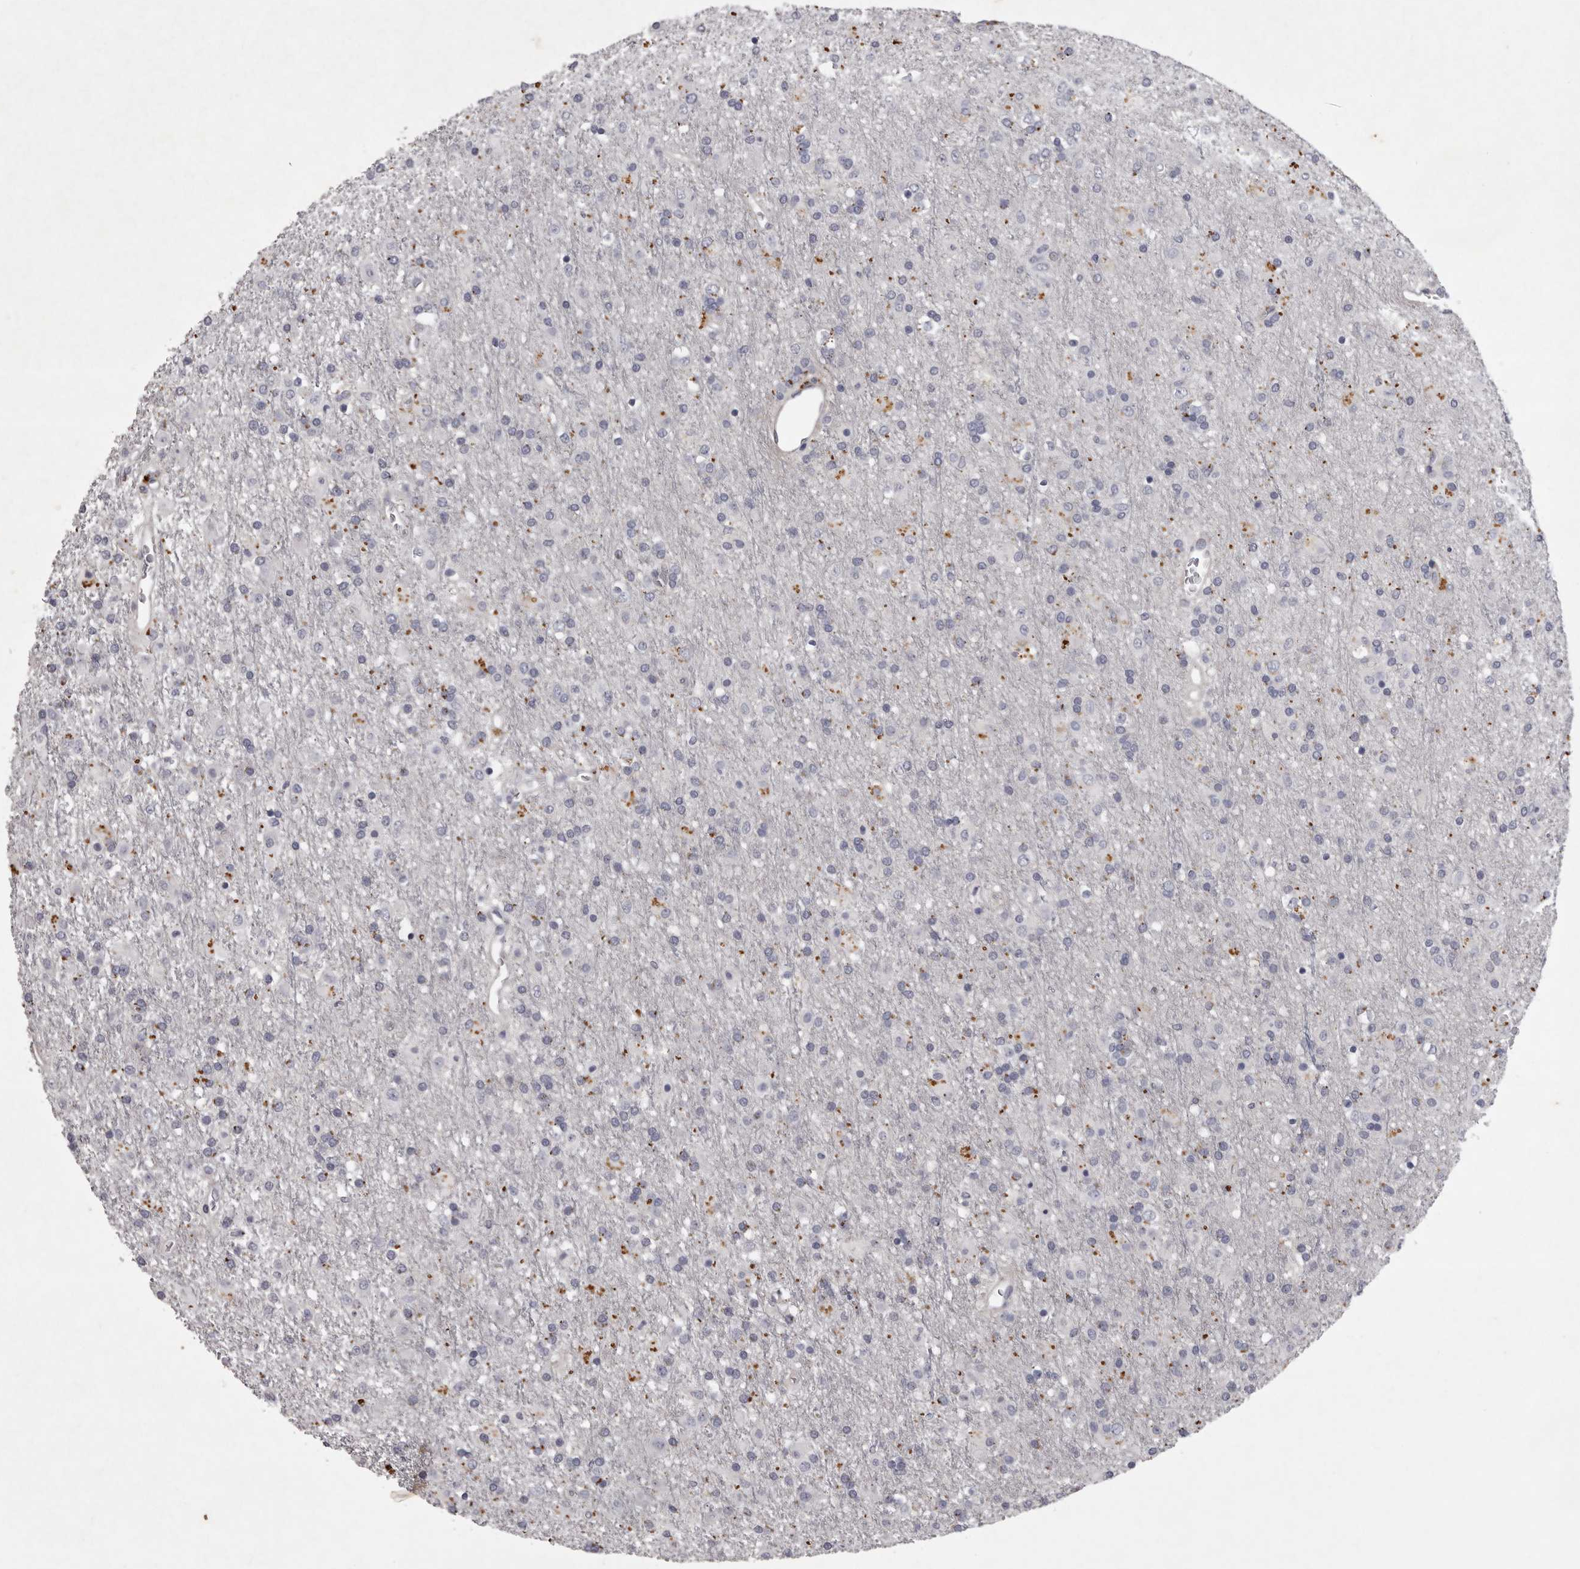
{"staining": {"intensity": "negative", "quantity": "none", "location": "none"}, "tissue": "glioma", "cell_type": "Tumor cells", "image_type": "cancer", "snomed": [{"axis": "morphology", "description": "Glioma, malignant, Low grade"}, {"axis": "topography", "description": "Brain"}], "caption": "IHC of malignant glioma (low-grade) exhibits no expression in tumor cells. (DAB (3,3'-diaminobenzidine) immunohistochemistry visualized using brightfield microscopy, high magnification).", "gene": "NKAIN4", "patient": {"sex": "male", "age": 65}}